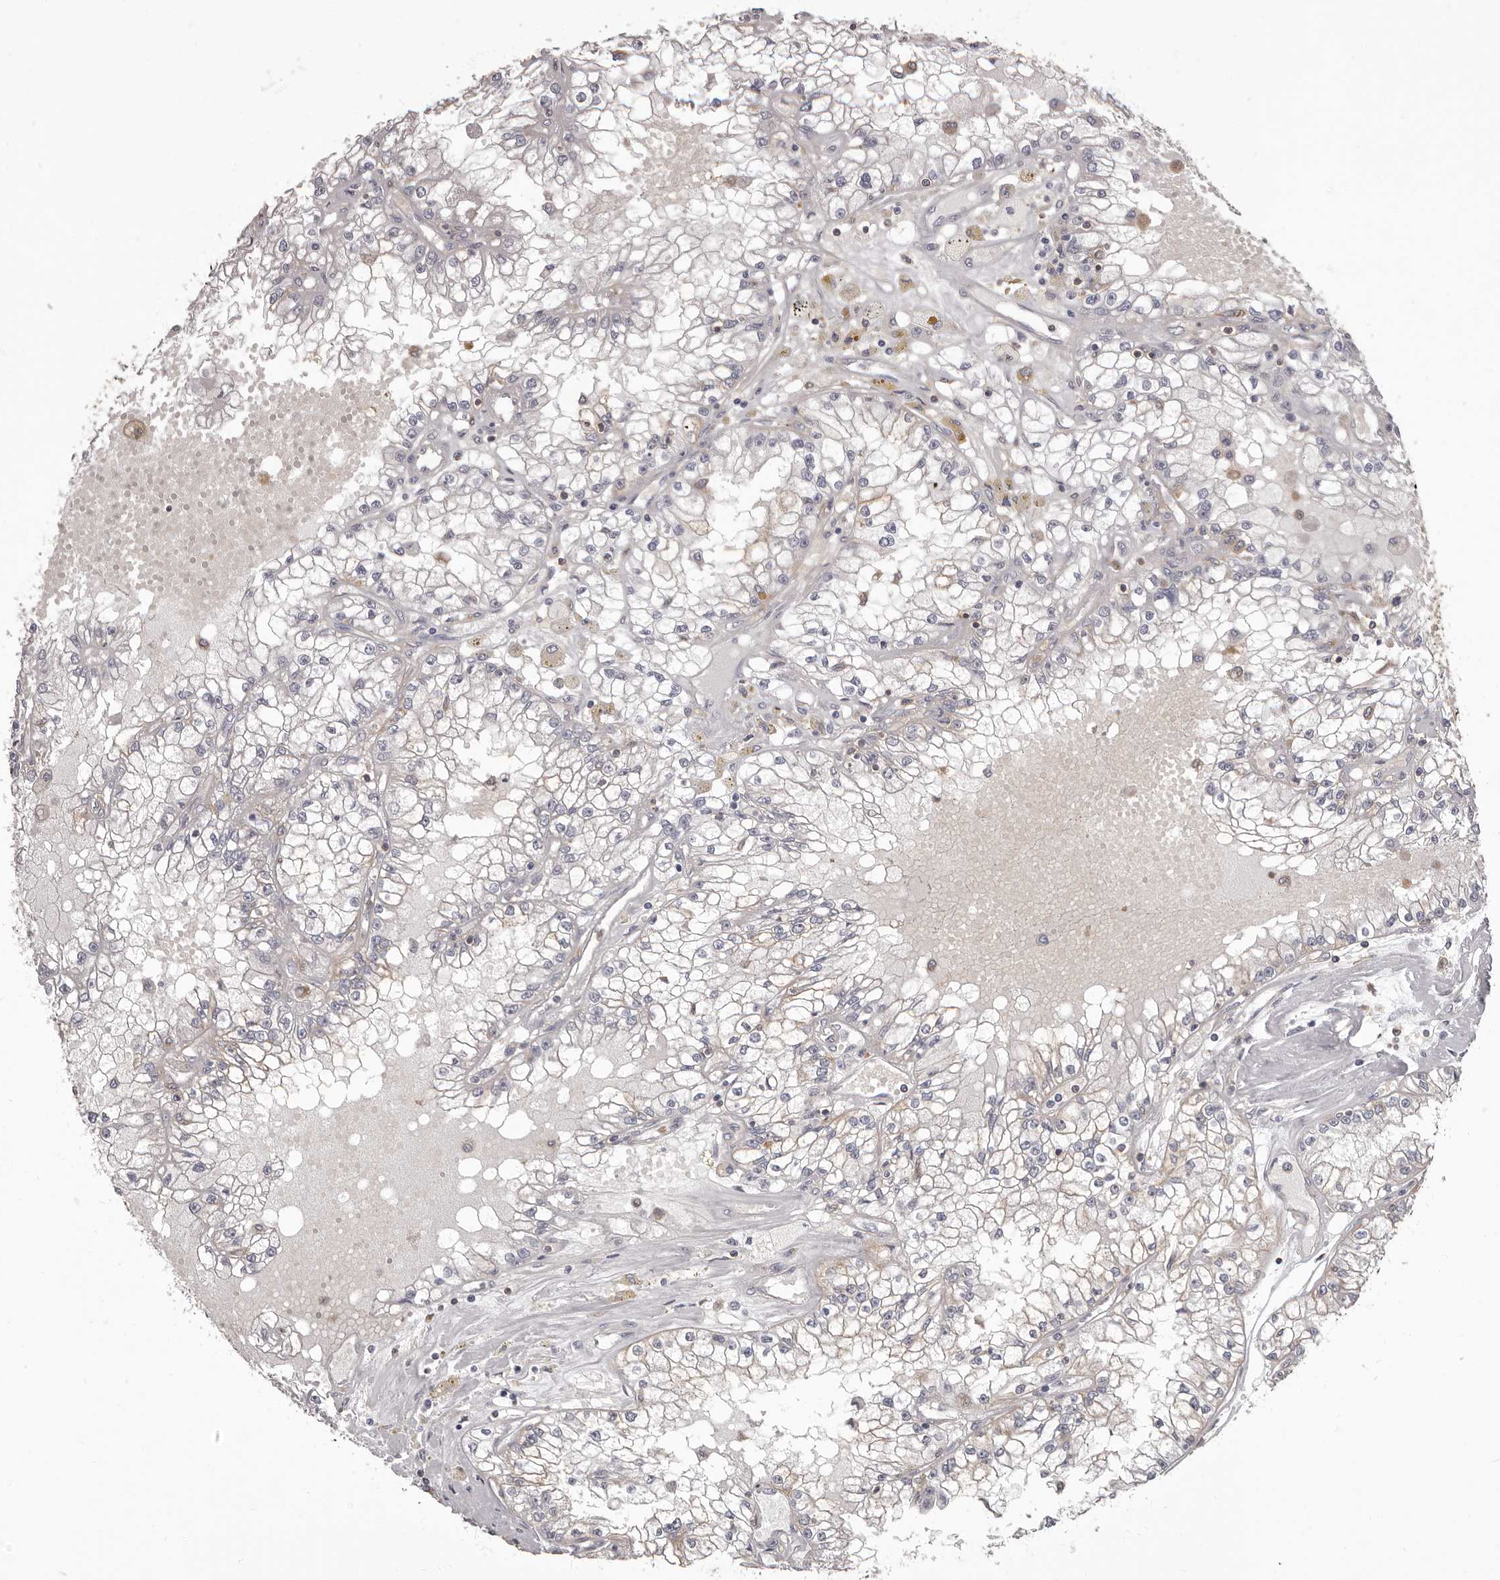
{"staining": {"intensity": "weak", "quantity": "<25%", "location": "cytoplasmic/membranous"}, "tissue": "renal cancer", "cell_type": "Tumor cells", "image_type": "cancer", "snomed": [{"axis": "morphology", "description": "Adenocarcinoma, NOS"}, {"axis": "topography", "description": "Kidney"}], "caption": "A photomicrograph of human renal cancer (adenocarcinoma) is negative for staining in tumor cells.", "gene": "APEH", "patient": {"sex": "male", "age": 56}}